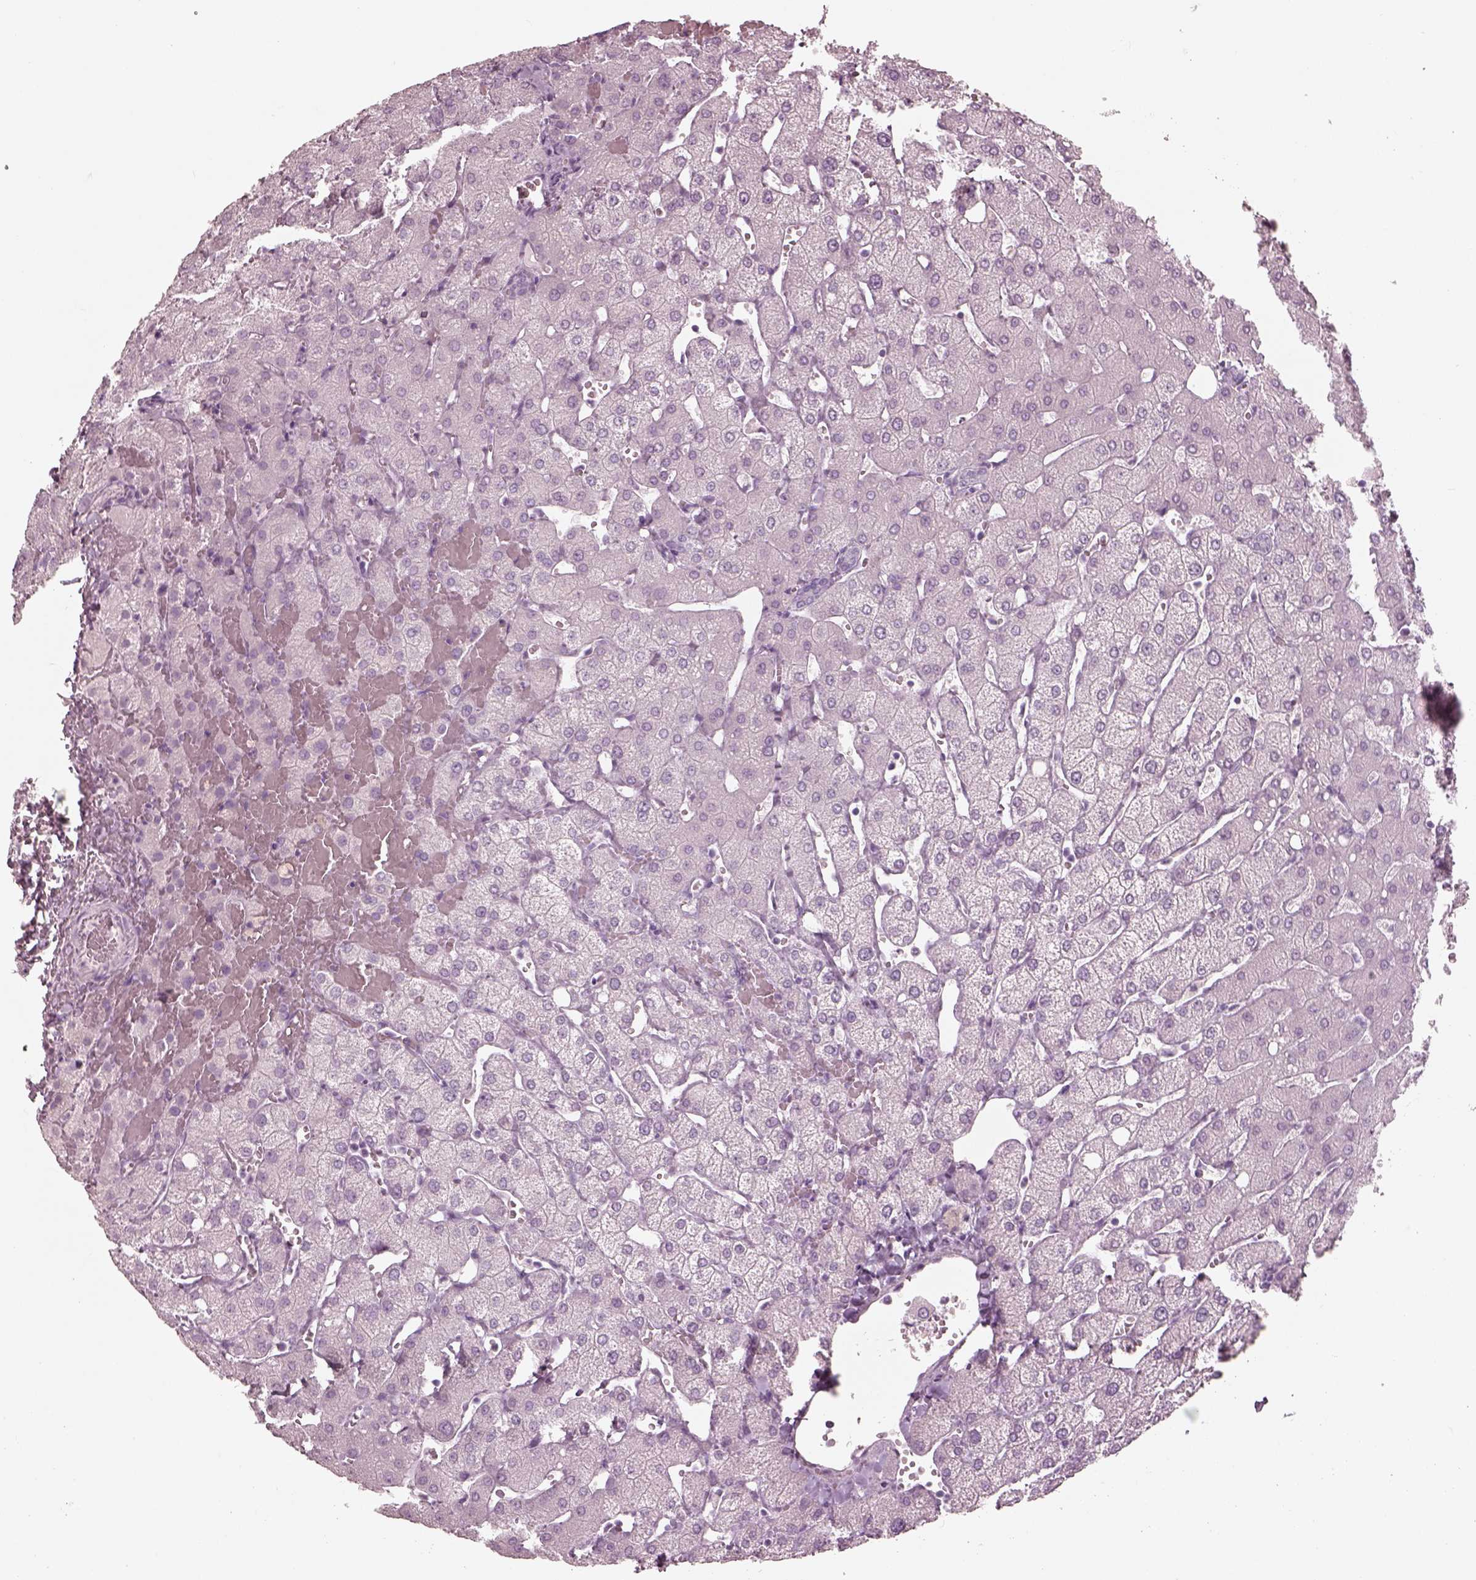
{"staining": {"intensity": "negative", "quantity": "none", "location": "none"}, "tissue": "liver", "cell_type": "Cholangiocytes", "image_type": "normal", "snomed": [{"axis": "morphology", "description": "Normal tissue, NOS"}, {"axis": "topography", "description": "Liver"}], "caption": "The micrograph reveals no staining of cholangiocytes in normal liver.", "gene": "KRTAP24", "patient": {"sex": "female", "age": 54}}